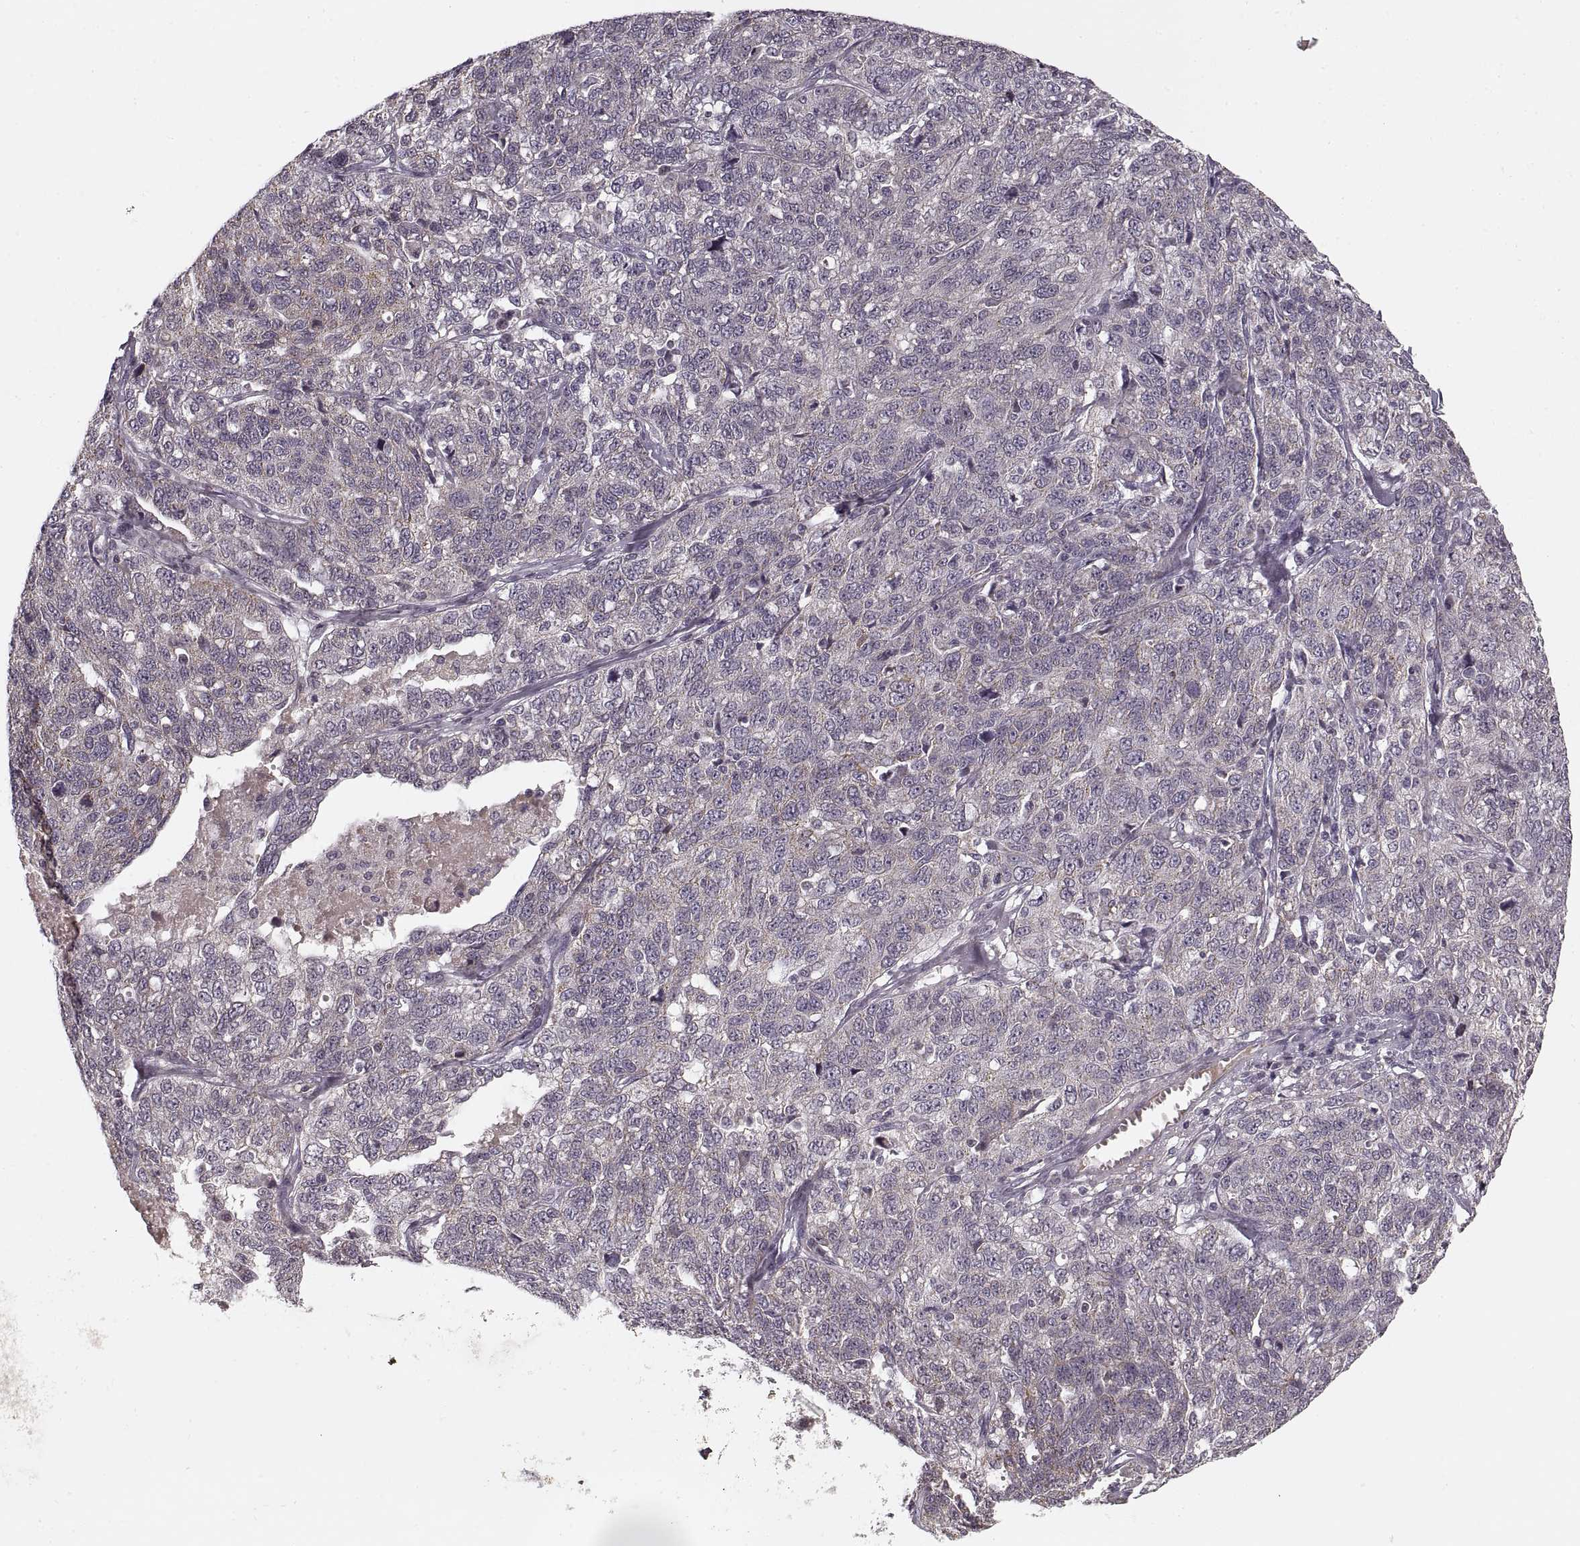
{"staining": {"intensity": "negative", "quantity": "none", "location": "none"}, "tissue": "ovarian cancer", "cell_type": "Tumor cells", "image_type": "cancer", "snomed": [{"axis": "morphology", "description": "Cystadenocarcinoma, serous, NOS"}, {"axis": "topography", "description": "Ovary"}], "caption": "Protein analysis of ovarian cancer (serous cystadenocarcinoma) demonstrates no significant staining in tumor cells.", "gene": "ASIC3", "patient": {"sex": "female", "age": 71}}